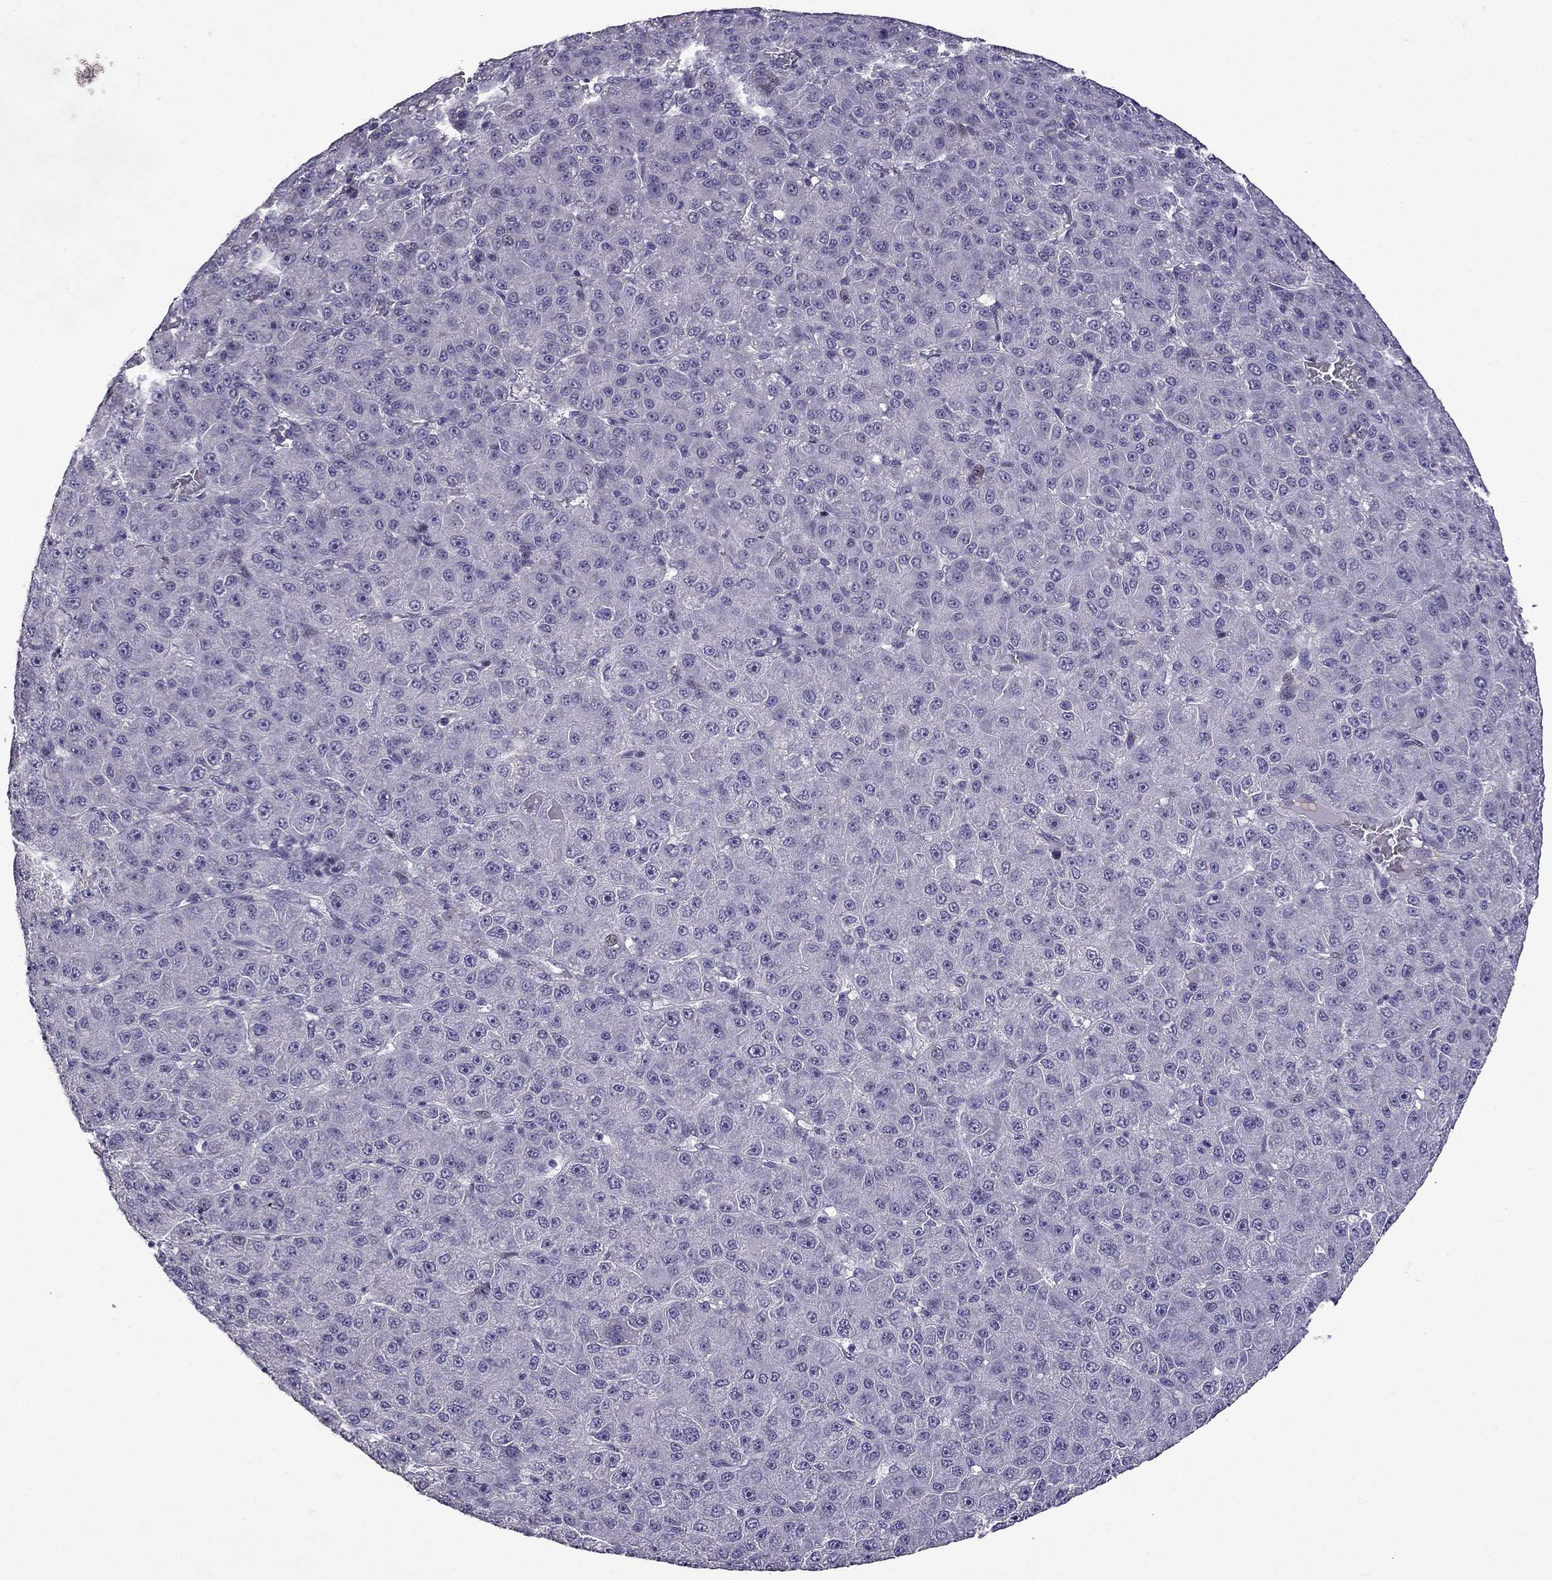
{"staining": {"intensity": "negative", "quantity": "none", "location": "none"}, "tissue": "liver cancer", "cell_type": "Tumor cells", "image_type": "cancer", "snomed": [{"axis": "morphology", "description": "Carcinoma, Hepatocellular, NOS"}, {"axis": "topography", "description": "Liver"}], "caption": "Tumor cells show no significant protein positivity in liver hepatocellular carcinoma. (Brightfield microscopy of DAB immunohistochemistry (IHC) at high magnification).", "gene": "TTN", "patient": {"sex": "male", "age": 67}}